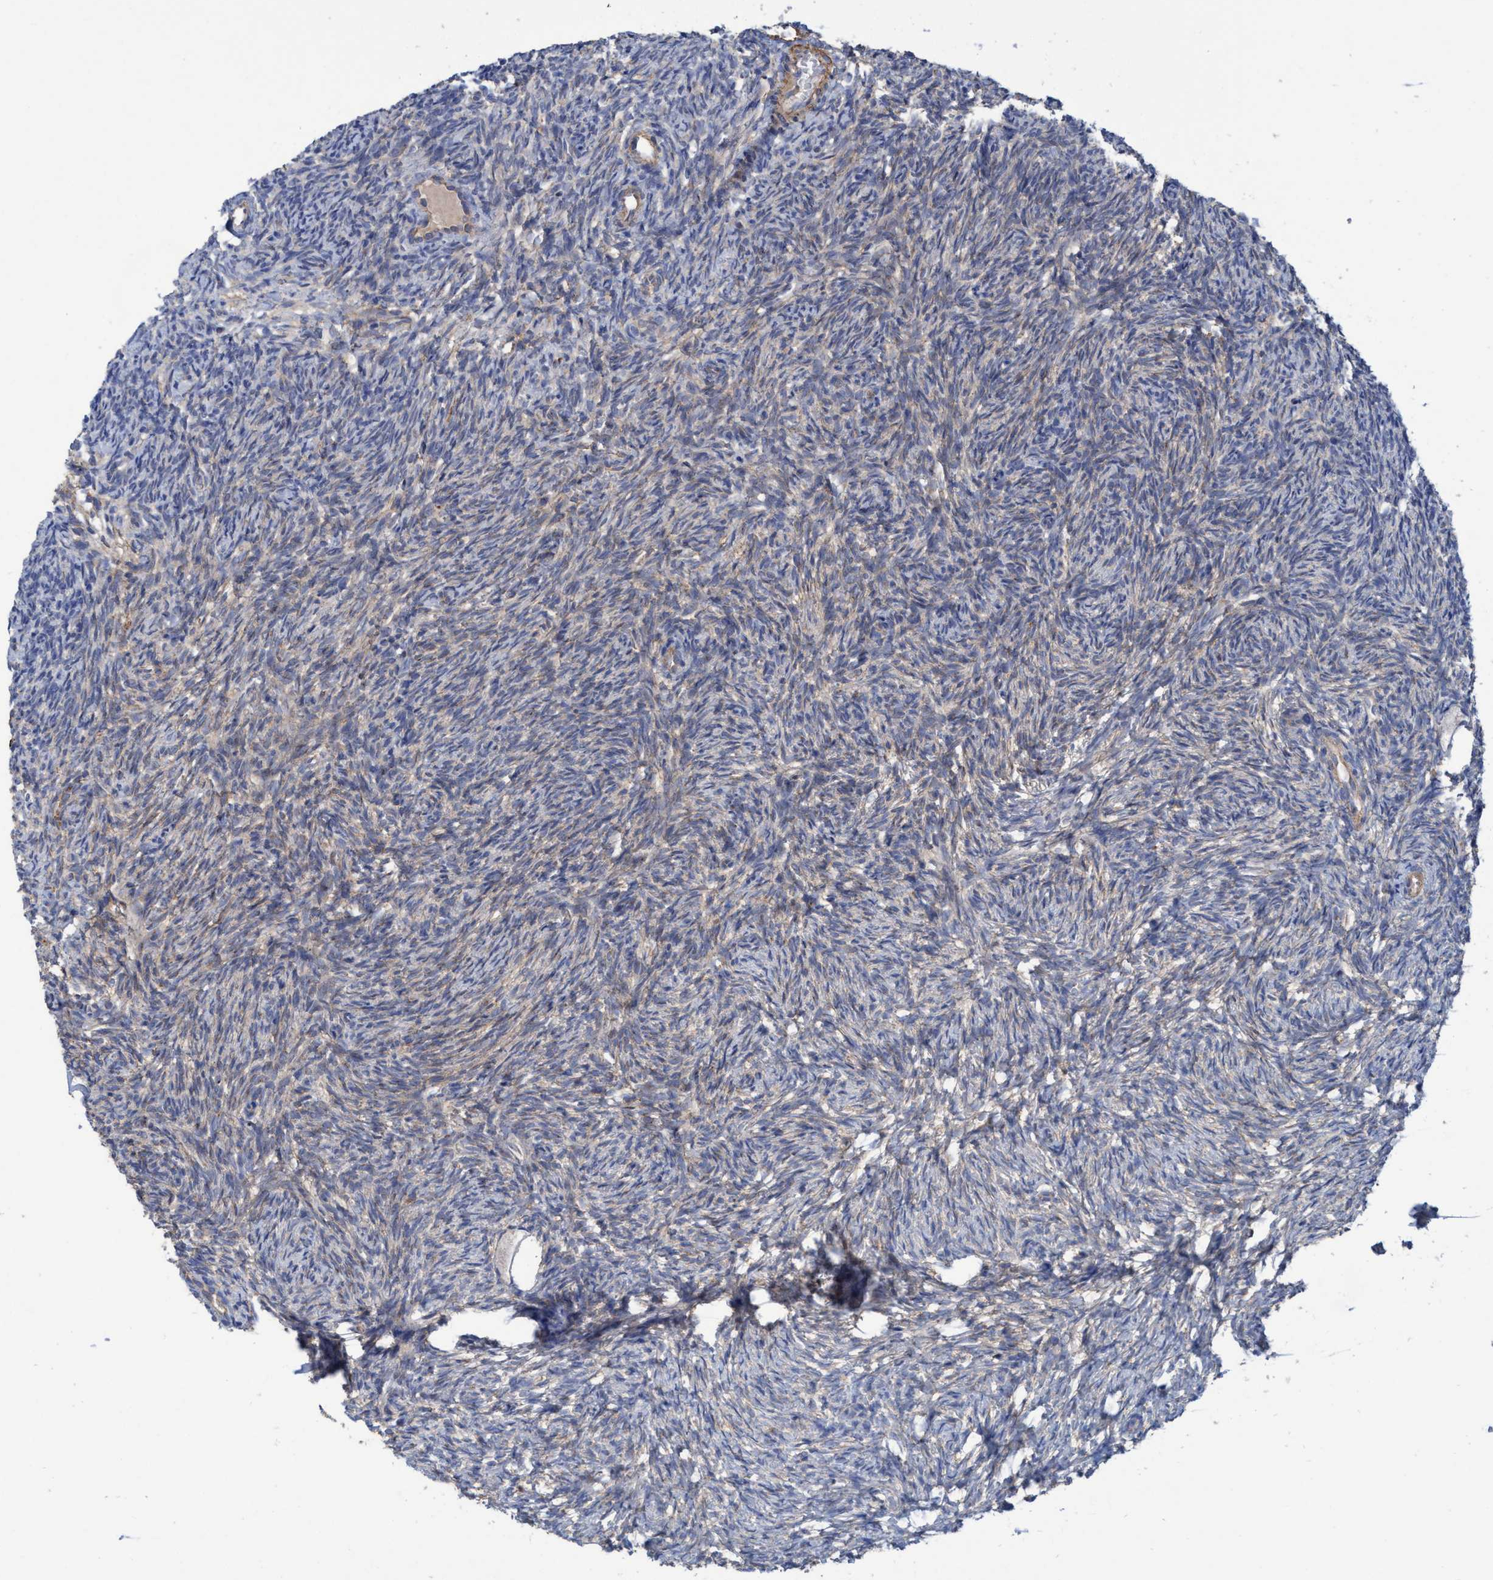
{"staining": {"intensity": "moderate", "quantity": "<25%", "location": "cytoplasmic/membranous"}, "tissue": "ovary", "cell_type": "Ovarian stroma cells", "image_type": "normal", "snomed": [{"axis": "morphology", "description": "Normal tissue, NOS"}, {"axis": "topography", "description": "Ovary"}], "caption": "Ovary stained with immunohistochemistry displays moderate cytoplasmic/membranous positivity in approximately <25% of ovarian stroma cells. (DAB (3,3'-diaminobenzidine) IHC, brown staining for protein, blue staining for nuclei).", "gene": "GULP1", "patient": {"sex": "female", "age": 35}}